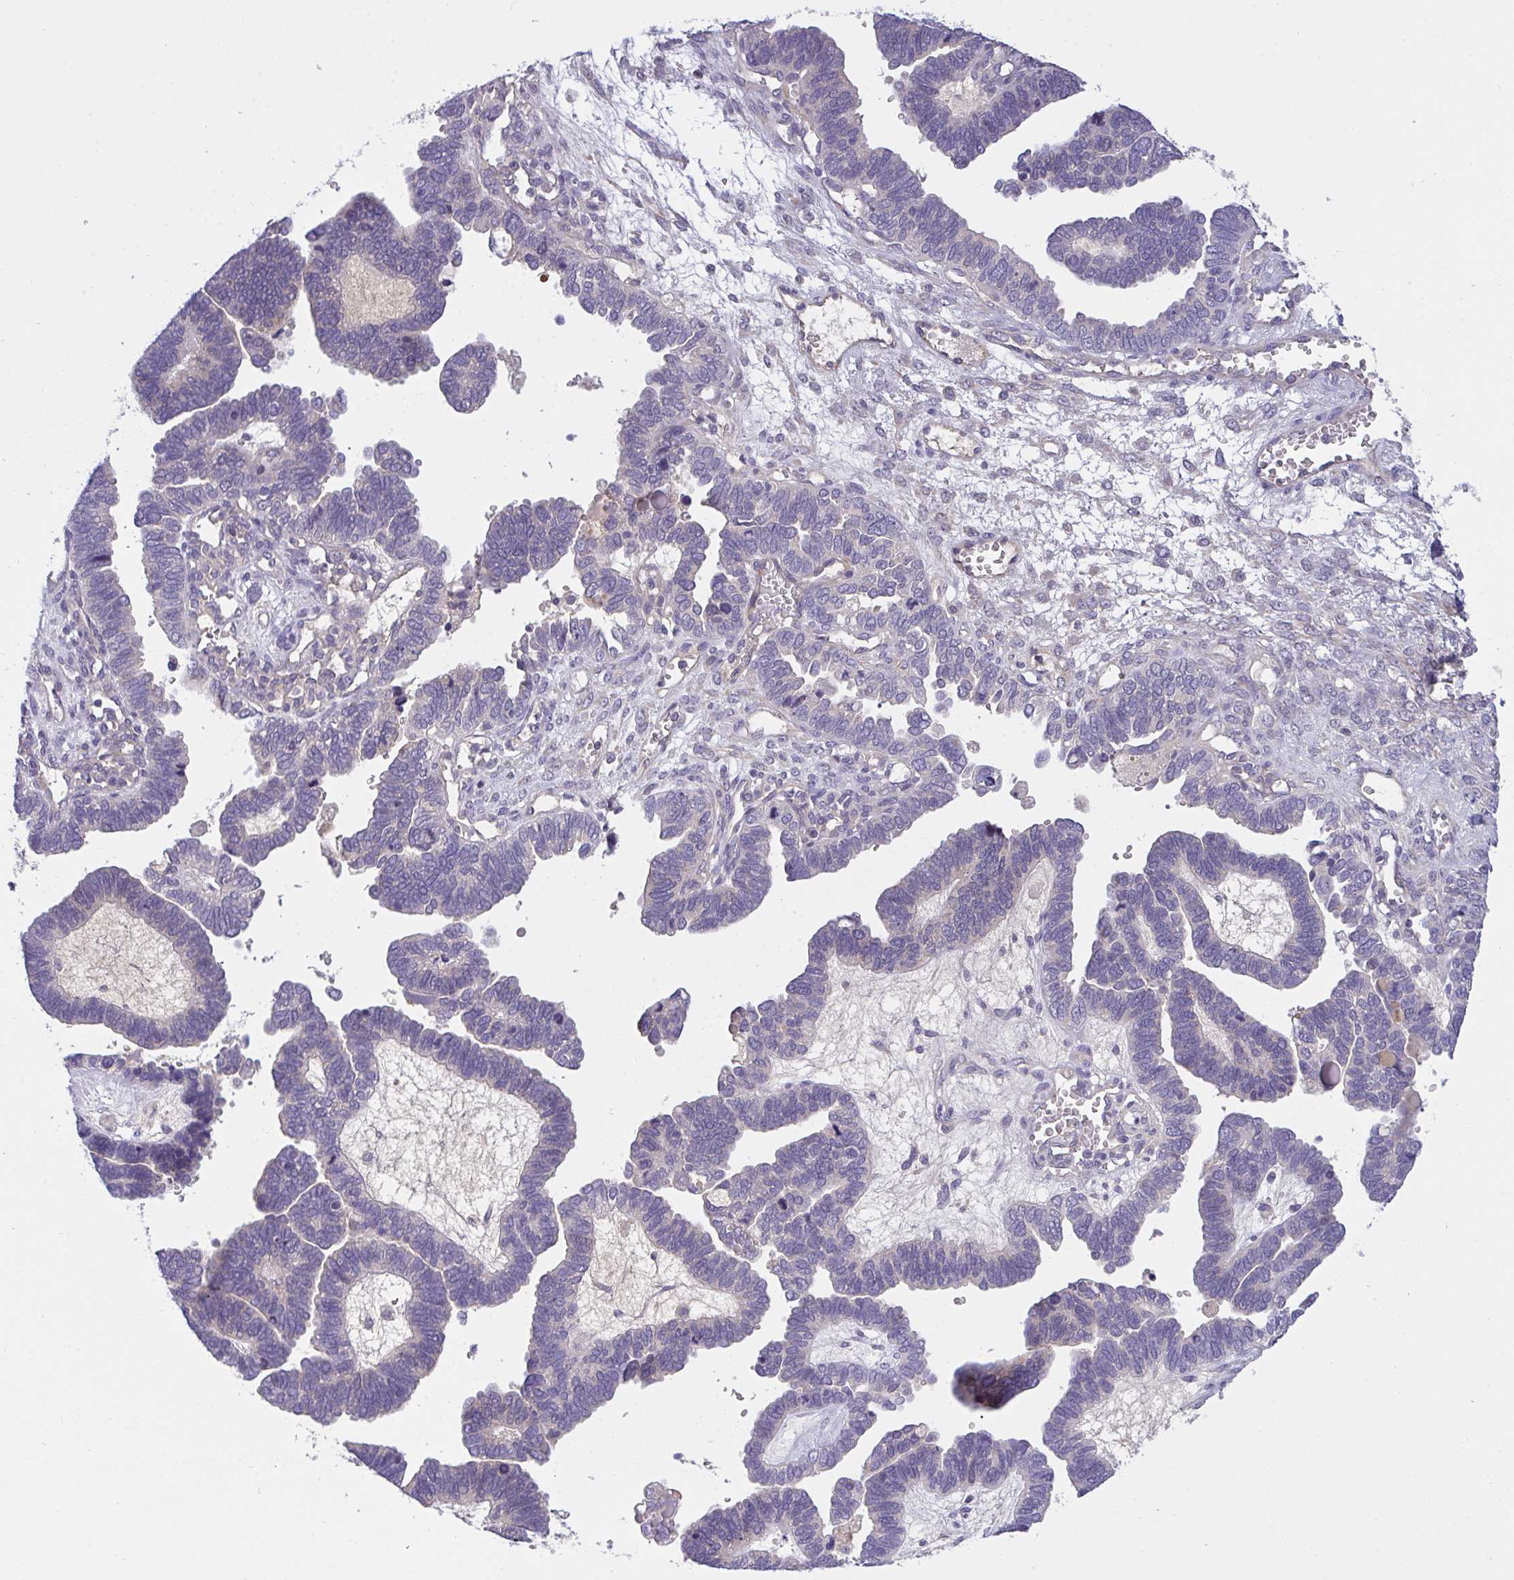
{"staining": {"intensity": "negative", "quantity": "none", "location": "none"}, "tissue": "ovarian cancer", "cell_type": "Tumor cells", "image_type": "cancer", "snomed": [{"axis": "morphology", "description": "Cystadenocarcinoma, serous, NOS"}, {"axis": "topography", "description": "Ovary"}], "caption": "Micrograph shows no protein positivity in tumor cells of ovarian cancer (serous cystadenocarcinoma) tissue.", "gene": "ZNF581", "patient": {"sex": "female", "age": 51}}